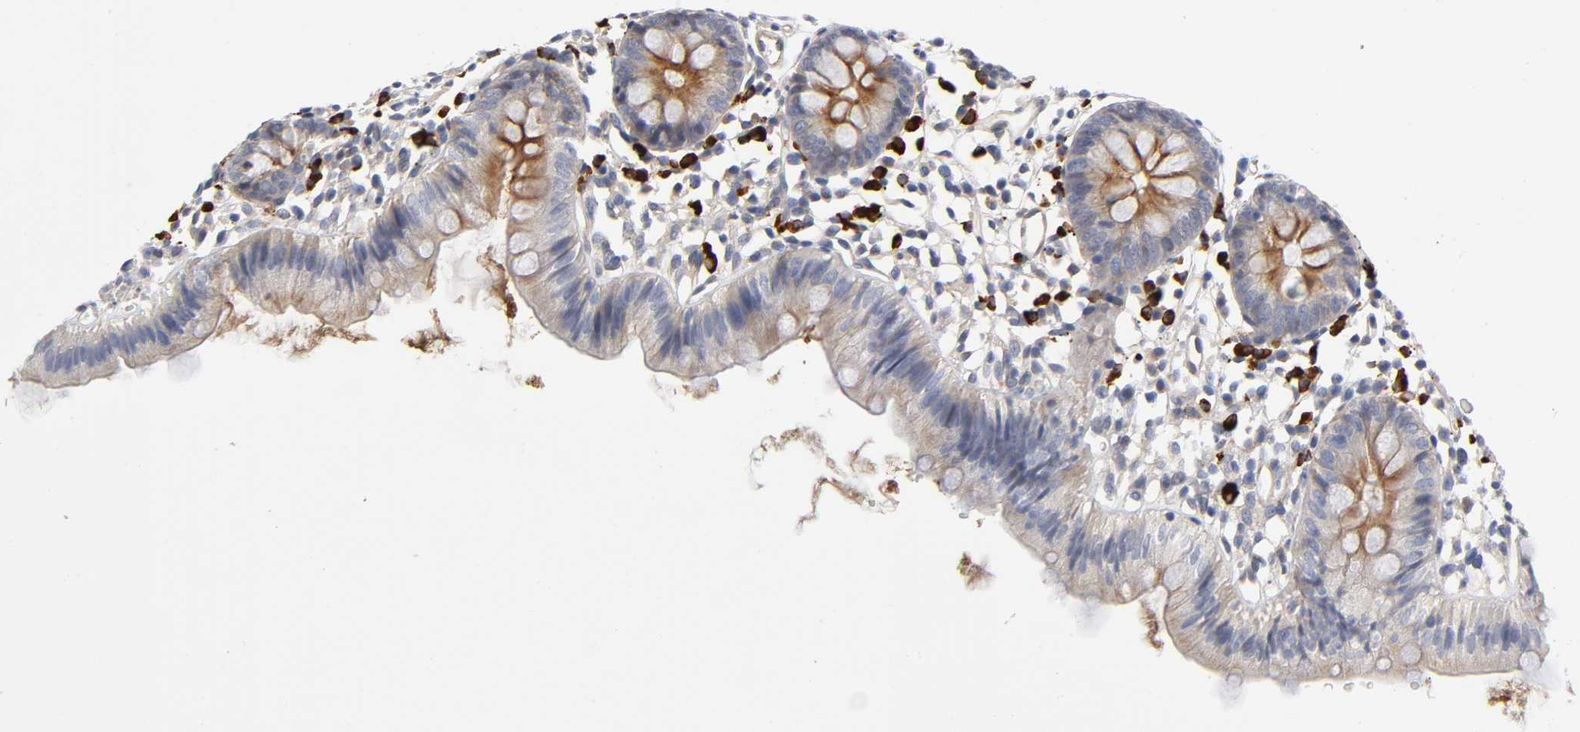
{"staining": {"intensity": "negative", "quantity": "none", "location": "none"}, "tissue": "colon", "cell_type": "Endothelial cells", "image_type": "normal", "snomed": [{"axis": "morphology", "description": "Normal tissue, NOS"}, {"axis": "topography", "description": "Colon"}], "caption": "Immunohistochemistry photomicrograph of unremarkable colon: colon stained with DAB (3,3'-diaminobenzidine) demonstrates no significant protein expression in endothelial cells.", "gene": "NOVA1", "patient": {"sex": "male", "age": 14}}